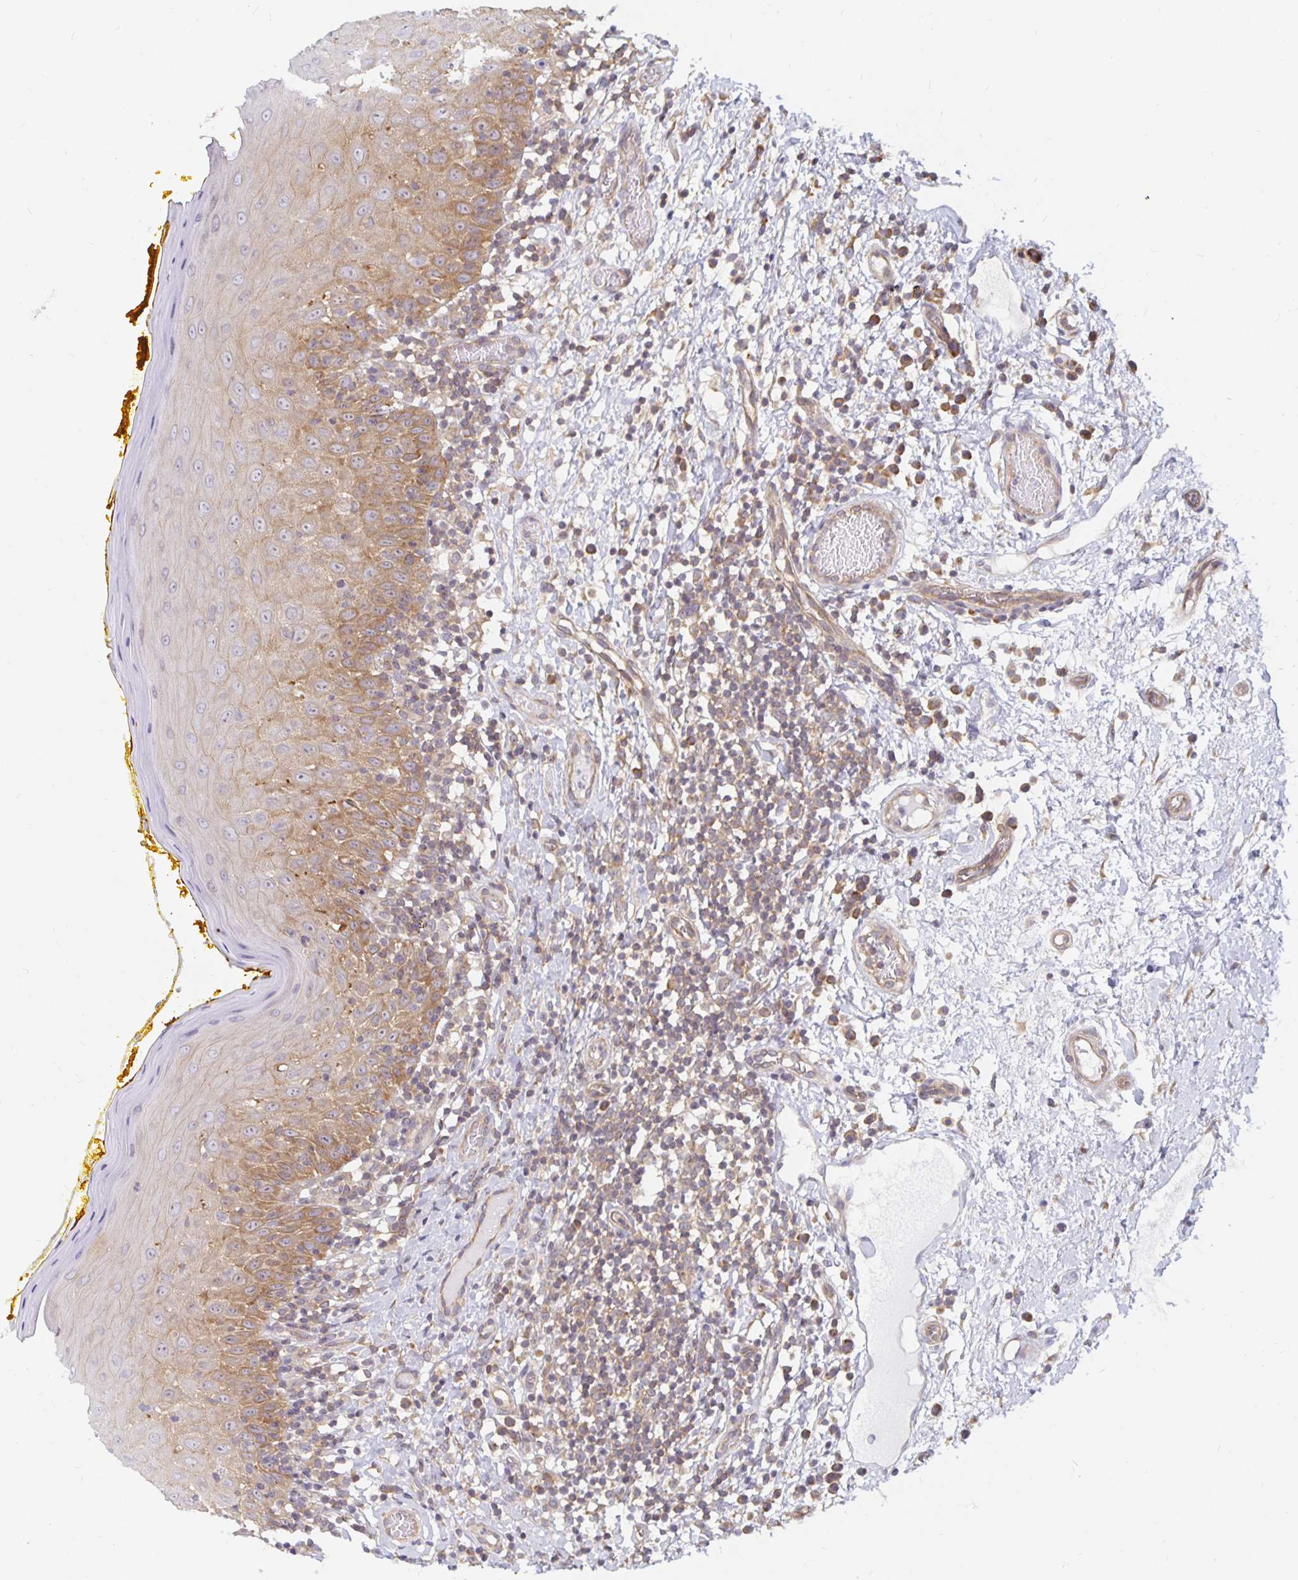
{"staining": {"intensity": "moderate", "quantity": "25%-75%", "location": "cytoplasmic/membranous"}, "tissue": "oral mucosa", "cell_type": "Squamous epithelial cells", "image_type": "normal", "snomed": [{"axis": "morphology", "description": "Normal tissue, NOS"}, {"axis": "topography", "description": "Oral tissue"}, {"axis": "topography", "description": "Tounge, NOS"}], "caption": "IHC micrograph of benign human oral mucosa stained for a protein (brown), which shows medium levels of moderate cytoplasmic/membranous positivity in about 25%-75% of squamous epithelial cells.", "gene": "PDAP1", "patient": {"sex": "female", "age": 58}}